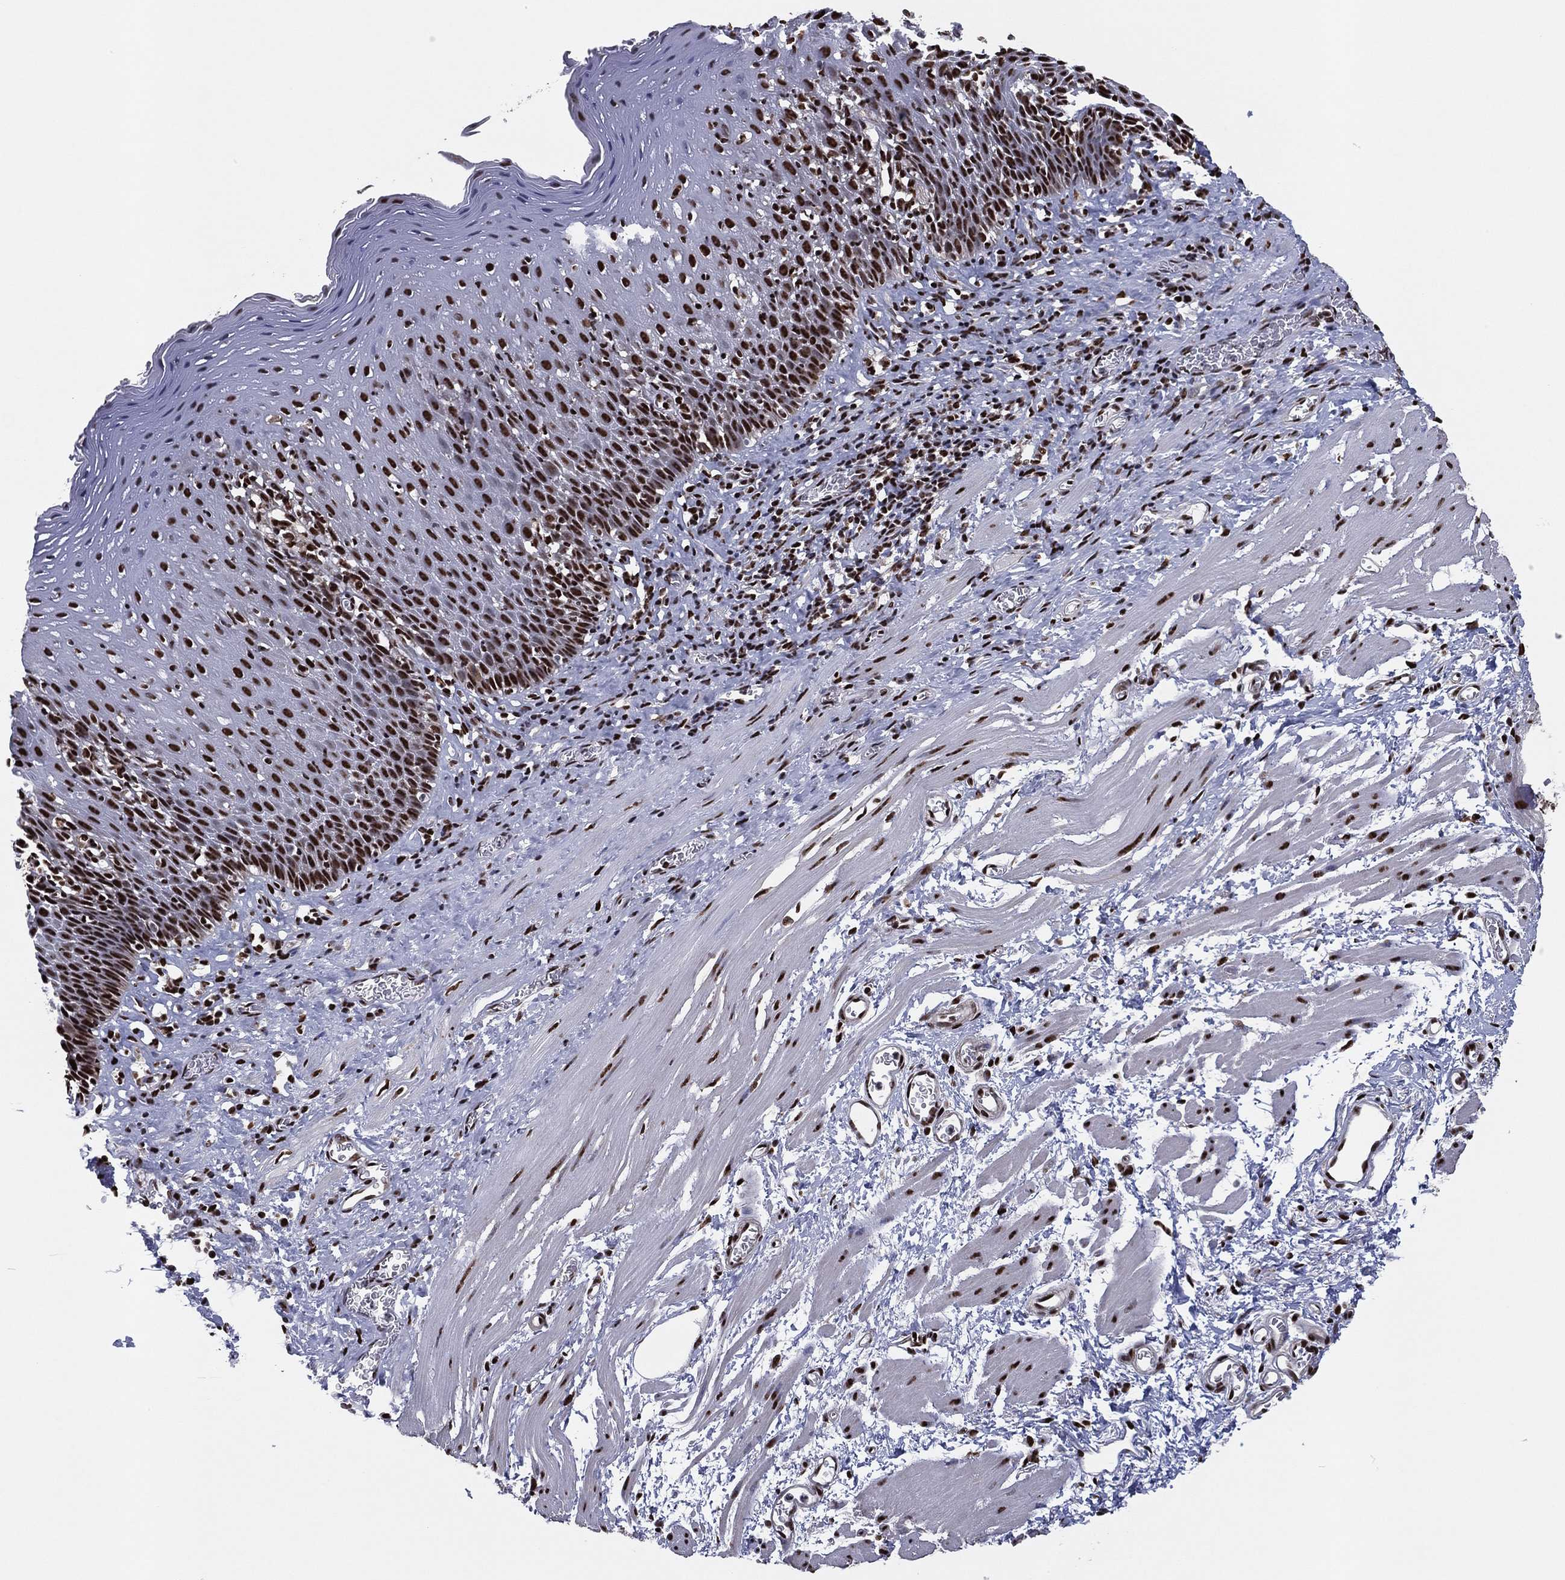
{"staining": {"intensity": "strong", "quantity": ">75%", "location": "nuclear"}, "tissue": "esophagus", "cell_type": "Squamous epithelial cells", "image_type": "normal", "snomed": [{"axis": "morphology", "description": "Normal tissue, NOS"}, {"axis": "morphology", "description": "Adenocarcinoma, NOS"}, {"axis": "topography", "description": "Esophagus"}, {"axis": "topography", "description": "Stomach, upper"}], "caption": "Squamous epithelial cells exhibit strong nuclear positivity in approximately >75% of cells in normal esophagus. (brown staining indicates protein expression, while blue staining denotes nuclei).", "gene": "TP53BP1", "patient": {"sex": "male", "age": 74}}